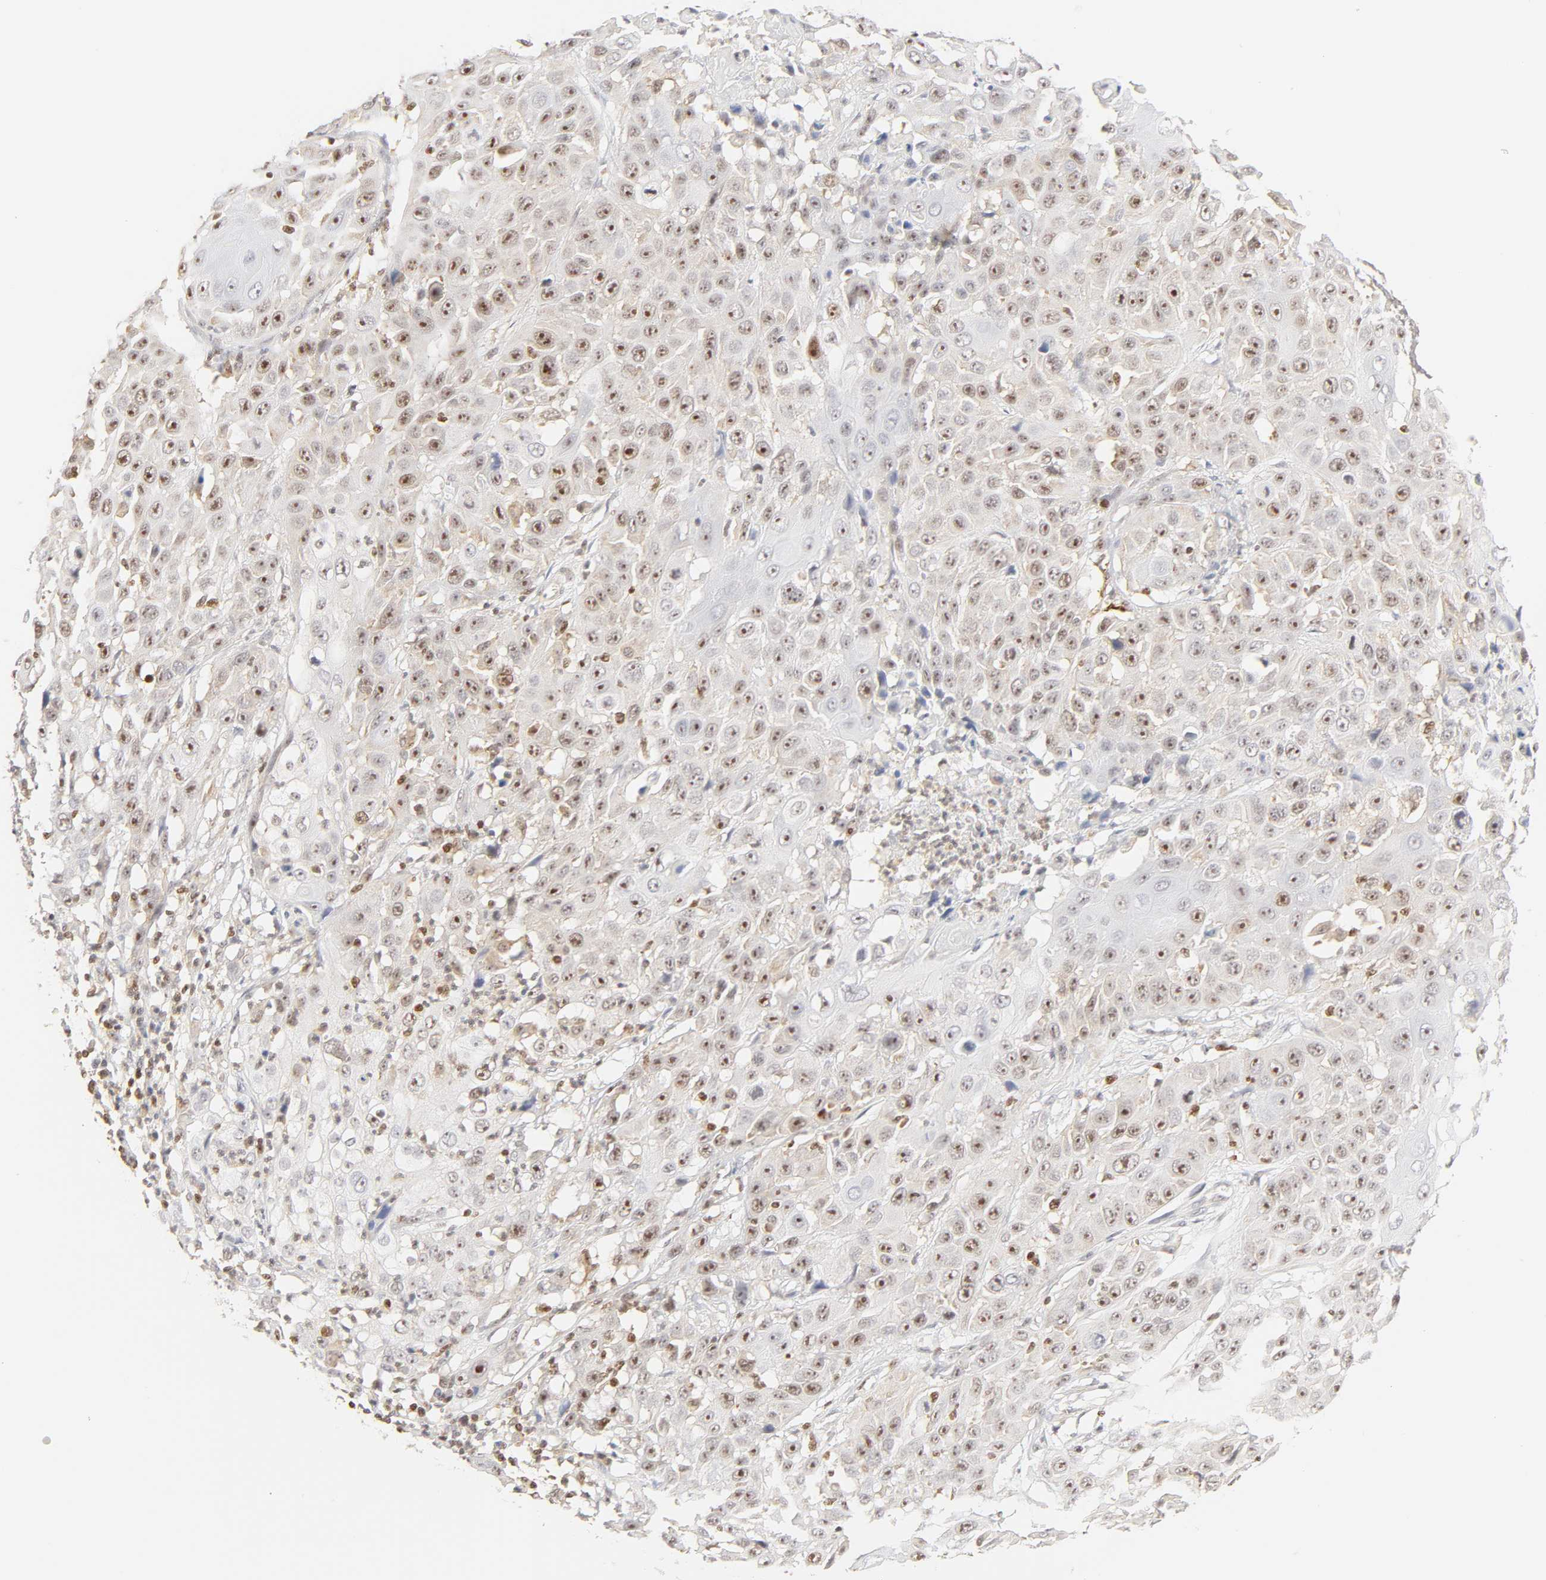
{"staining": {"intensity": "moderate", "quantity": "25%-75%", "location": "cytoplasmic/membranous,nuclear"}, "tissue": "cervical cancer", "cell_type": "Tumor cells", "image_type": "cancer", "snomed": [{"axis": "morphology", "description": "Squamous cell carcinoma, NOS"}, {"axis": "topography", "description": "Cervix"}], "caption": "Immunohistochemistry (IHC) (DAB (3,3'-diaminobenzidine)) staining of squamous cell carcinoma (cervical) displays moderate cytoplasmic/membranous and nuclear protein staining in approximately 25%-75% of tumor cells. (Brightfield microscopy of DAB IHC at high magnification).", "gene": "KIF2A", "patient": {"sex": "female", "age": 39}}